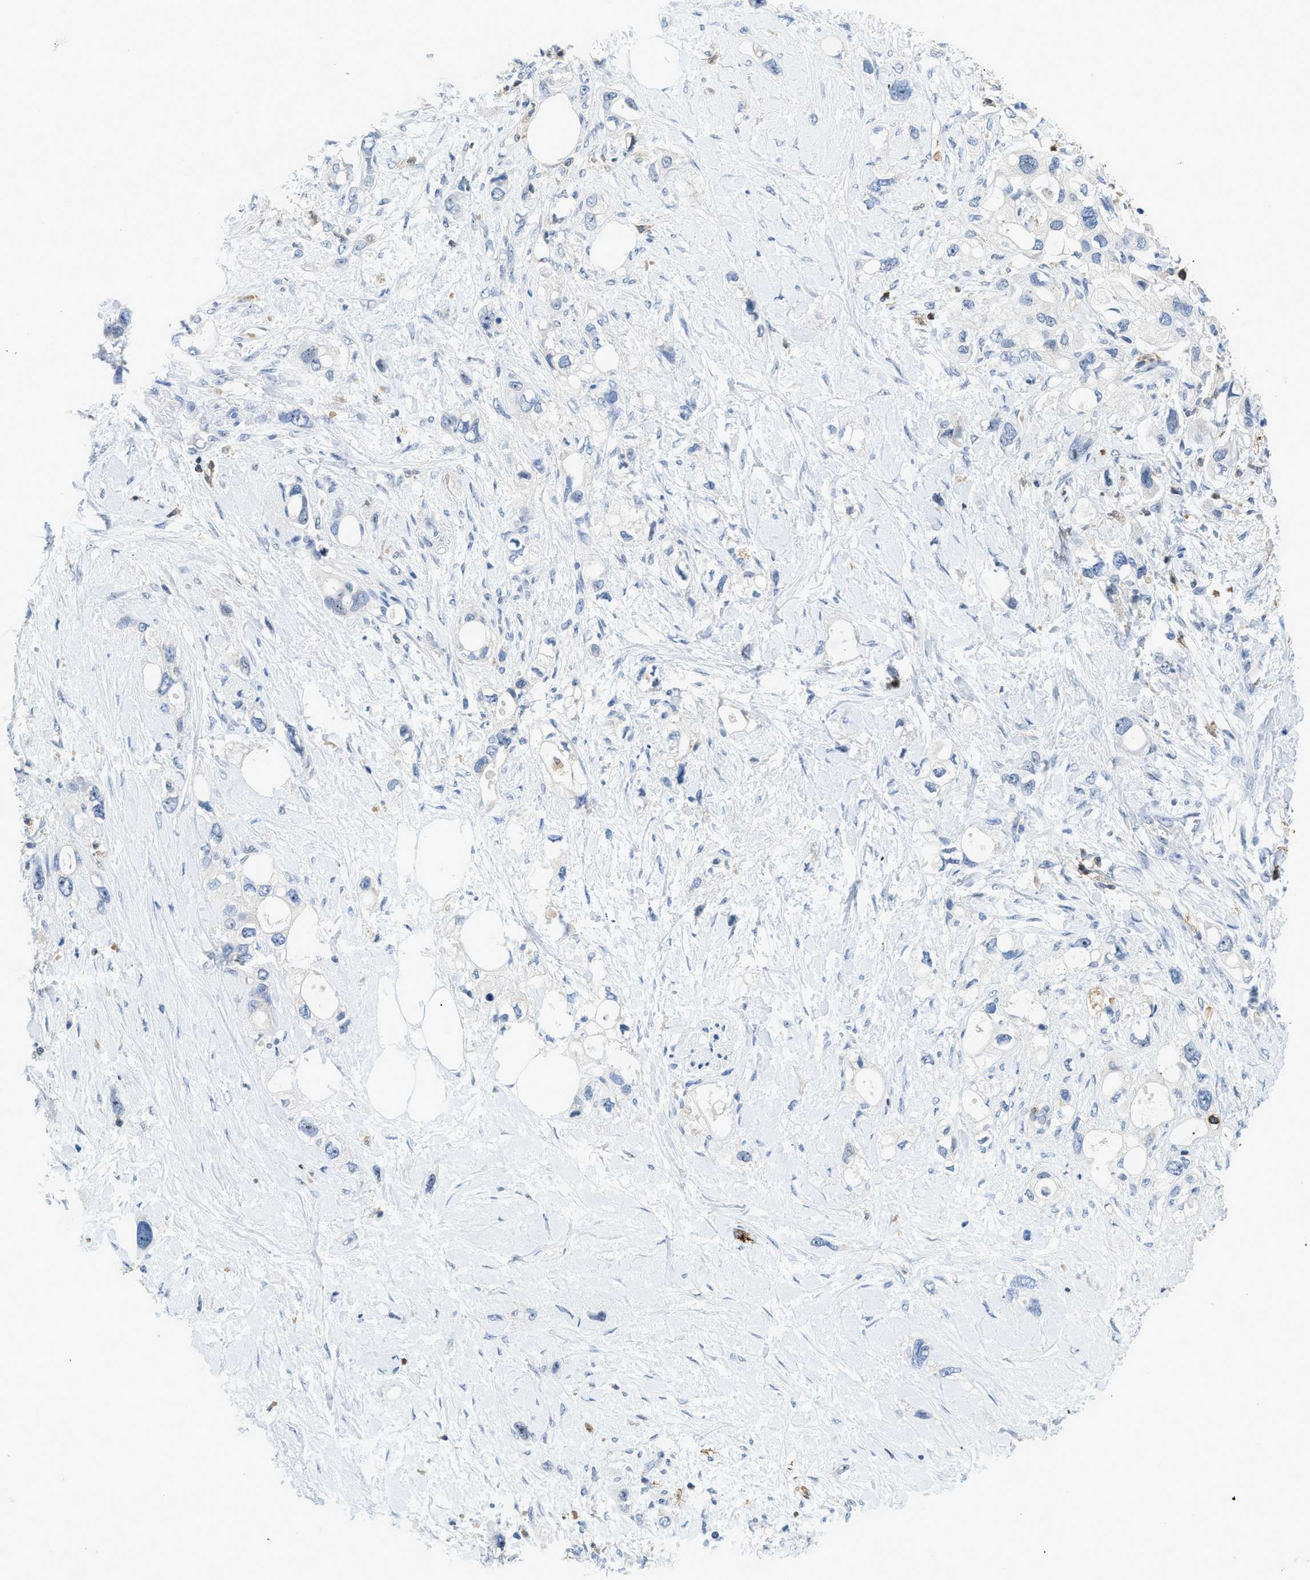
{"staining": {"intensity": "negative", "quantity": "none", "location": "none"}, "tissue": "pancreatic cancer", "cell_type": "Tumor cells", "image_type": "cancer", "snomed": [{"axis": "morphology", "description": "Adenocarcinoma, NOS"}, {"axis": "topography", "description": "Pancreas"}], "caption": "Immunohistochemistry (IHC) of human pancreatic cancer displays no staining in tumor cells. (Stains: DAB immunohistochemistry (IHC) with hematoxylin counter stain, Microscopy: brightfield microscopy at high magnification).", "gene": "FAM151A", "patient": {"sex": "female", "age": 56}}